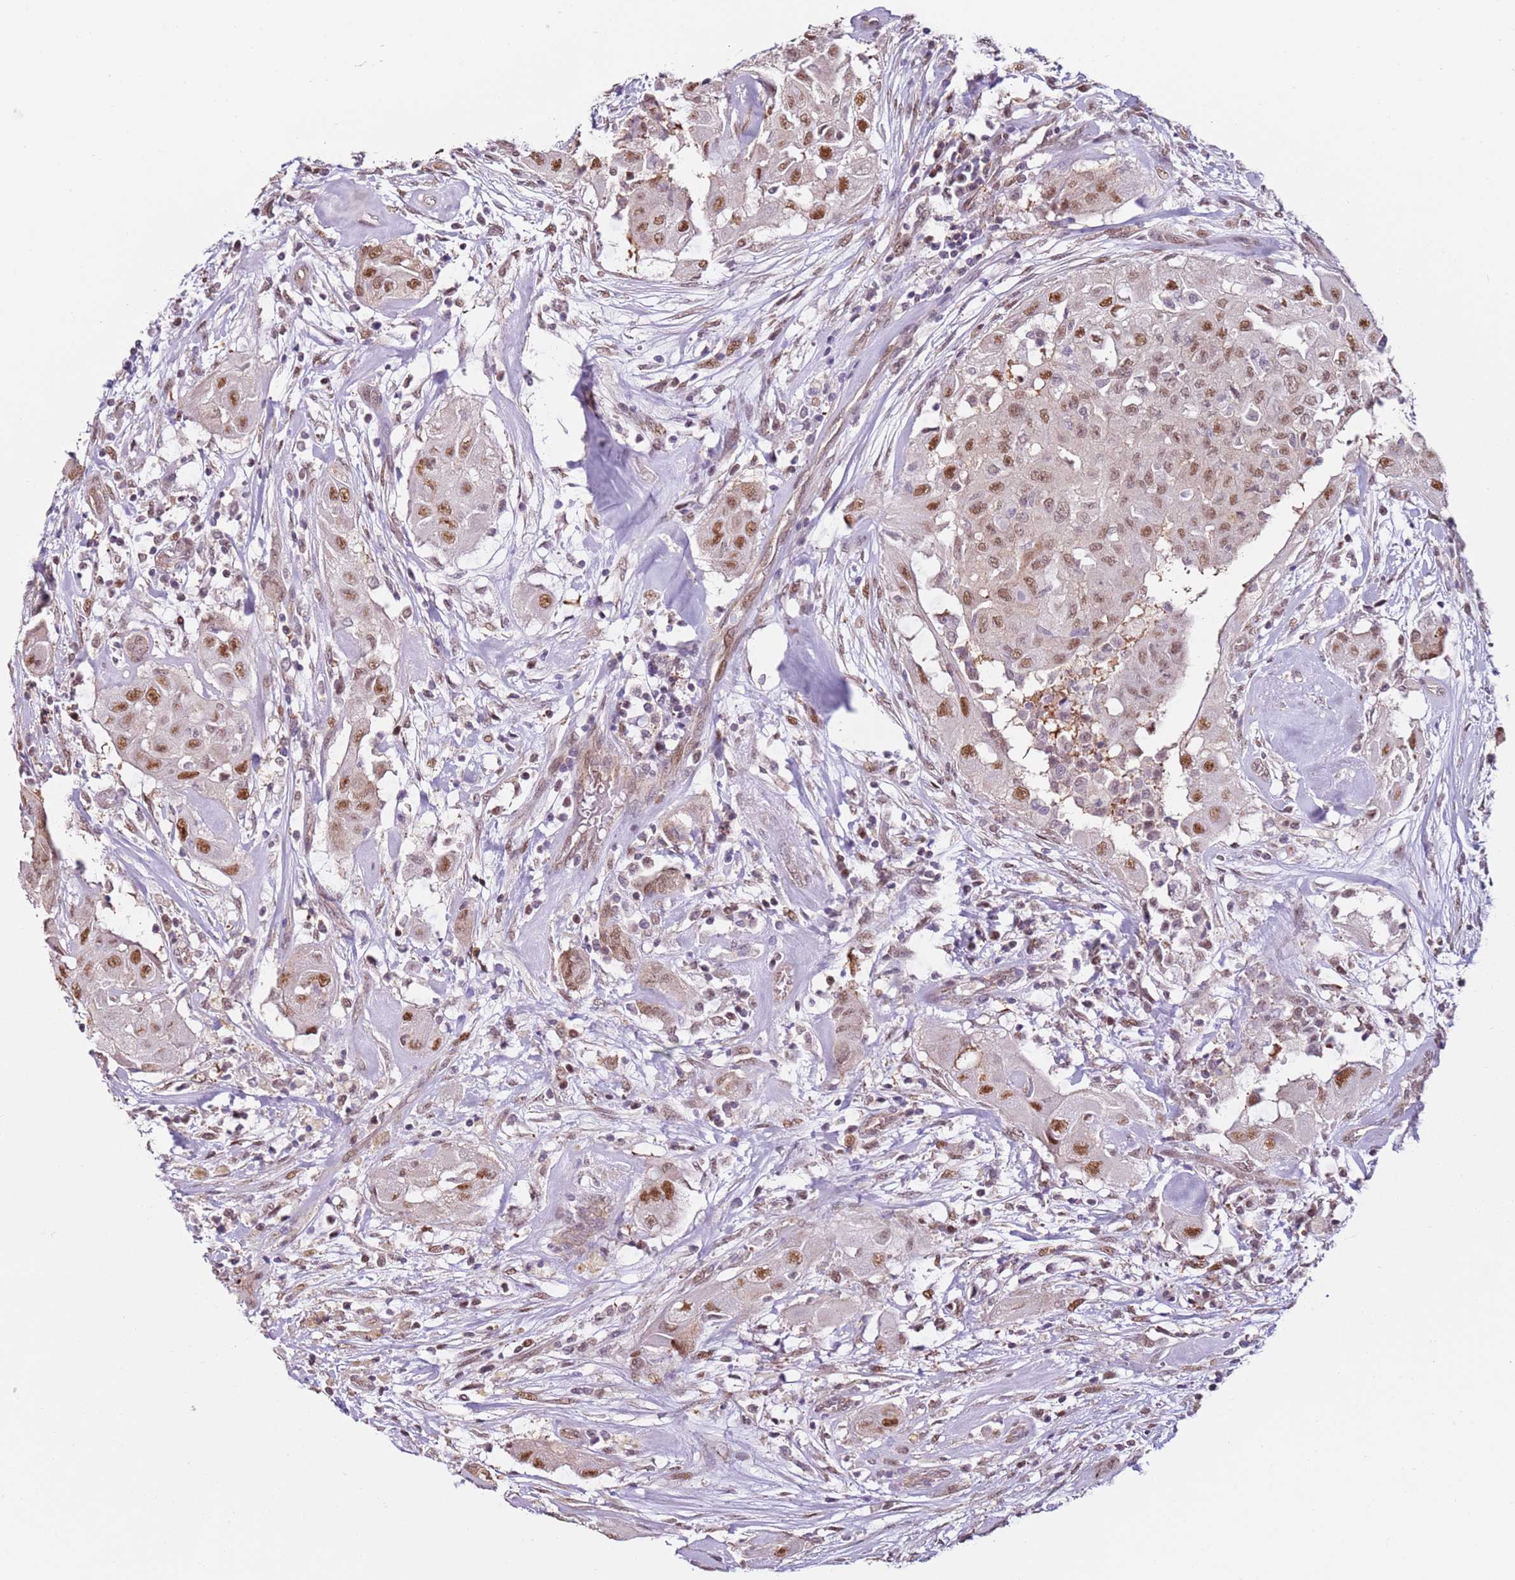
{"staining": {"intensity": "moderate", "quantity": ">75%", "location": "nuclear"}, "tissue": "thyroid cancer", "cell_type": "Tumor cells", "image_type": "cancer", "snomed": [{"axis": "morphology", "description": "Papillary adenocarcinoma, NOS"}, {"axis": "topography", "description": "Thyroid gland"}], "caption": "Thyroid papillary adenocarcinoma stained with DAB immunohistochemistry (IHC) demonstrates medium levels of moderate nuclear positivity in about >75% of tumor cells.", "gene": "PSMD4", "patient": {"sex": "female", "age": 59}}